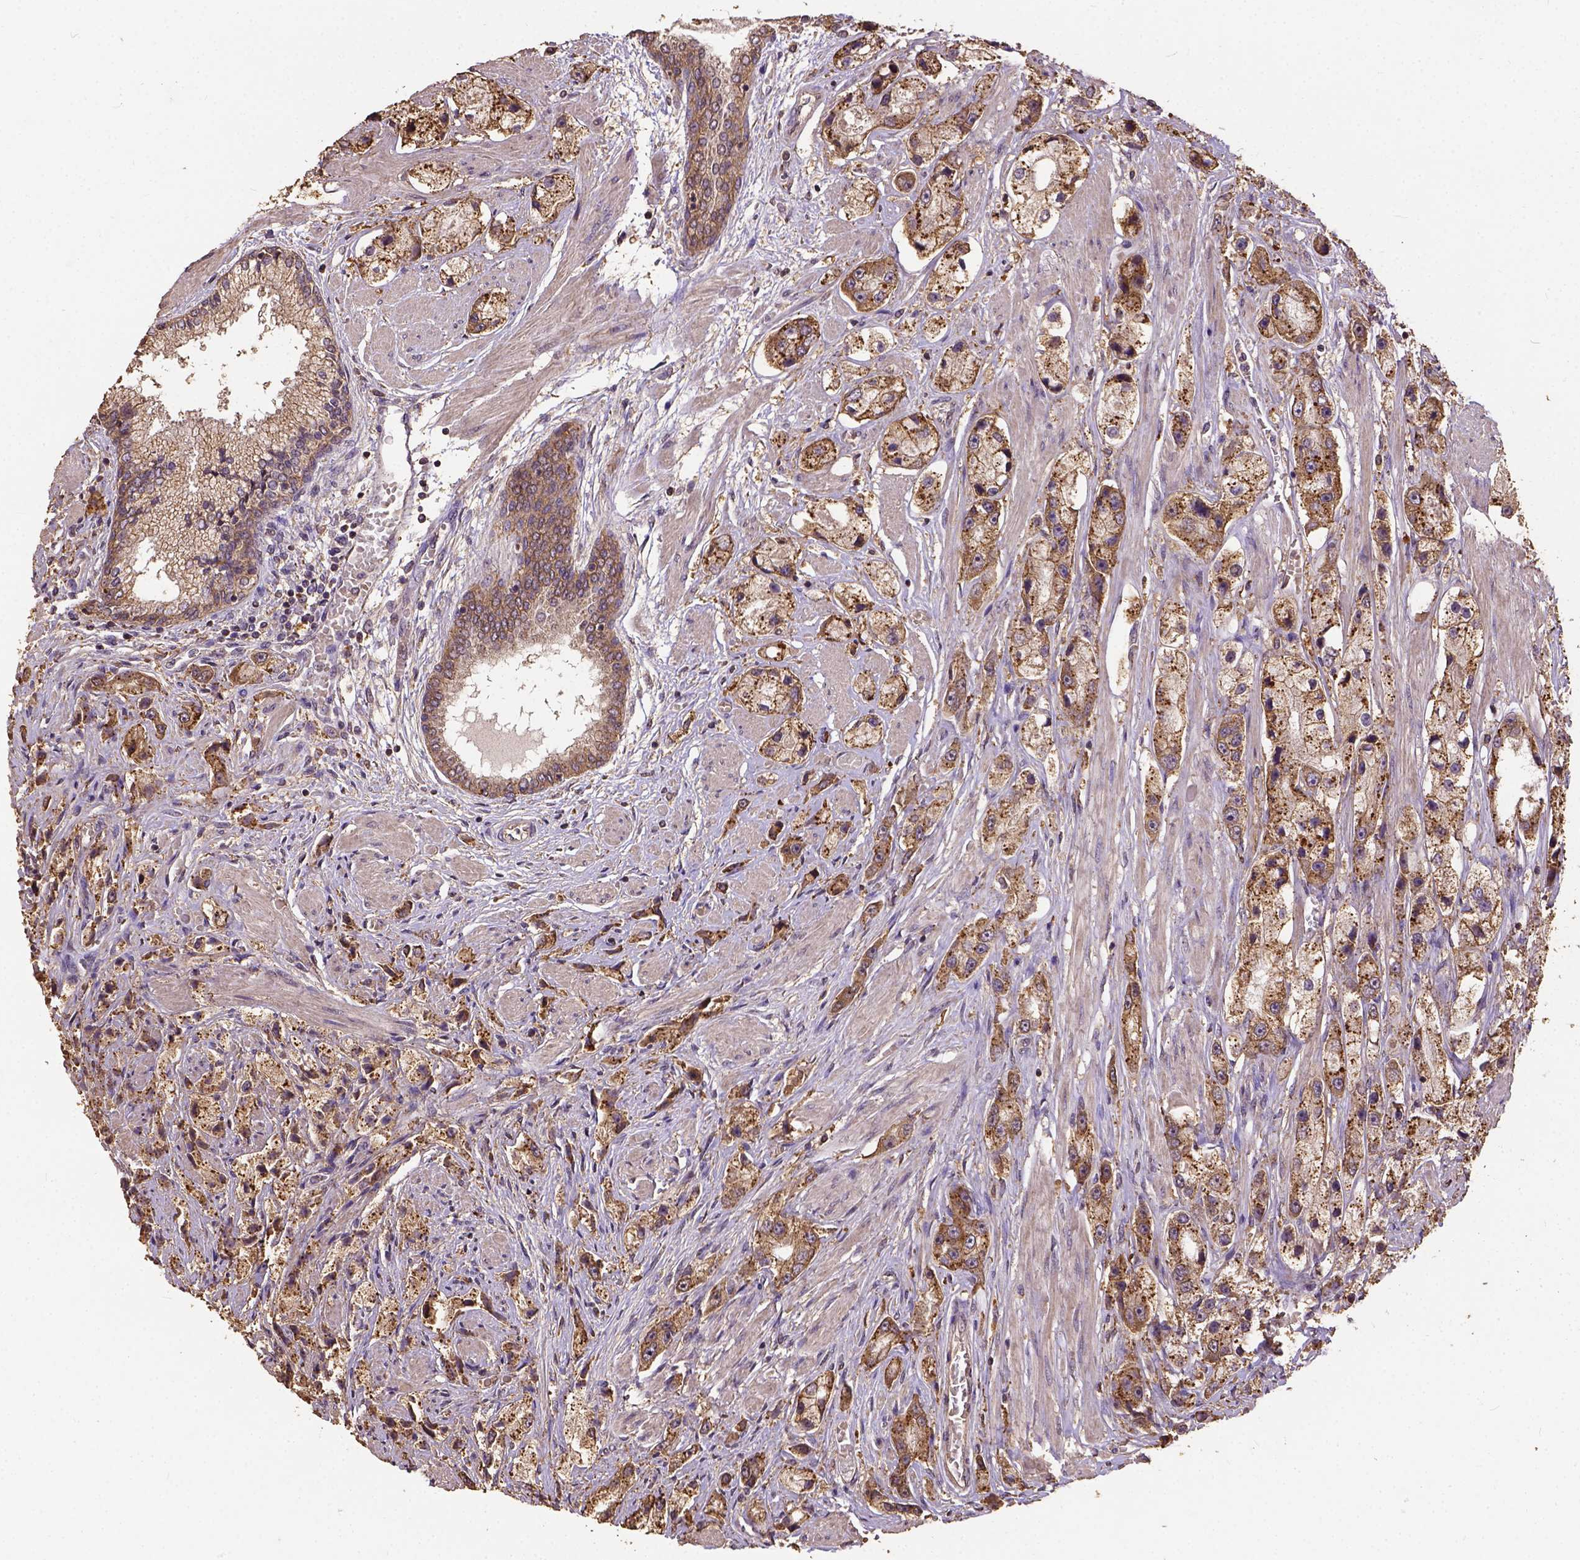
{"staining": {"intensity": "moderate", "quantity": "25%-75%", "location": "cytoplasmic/membranous"}, "tissue": "prostate cancer", "cell_type": "Tumor cells", "image_type": "cancer", "snomed": [{"axis": "morphology", "description": "Adenocarcinoma, High grade"}, {"axis": "topography", "description": "Prostate"}], "caption": "Approximately 25%-75% of tumor cells in human prostate high-grade adenocarcinoma demonstrate moderate cytoplasmic/membranous protein expression as visualized by brown immunohistochemical staining.", "gene": "ATP1B3", "patient": {"sex": "male", "age": 67}}